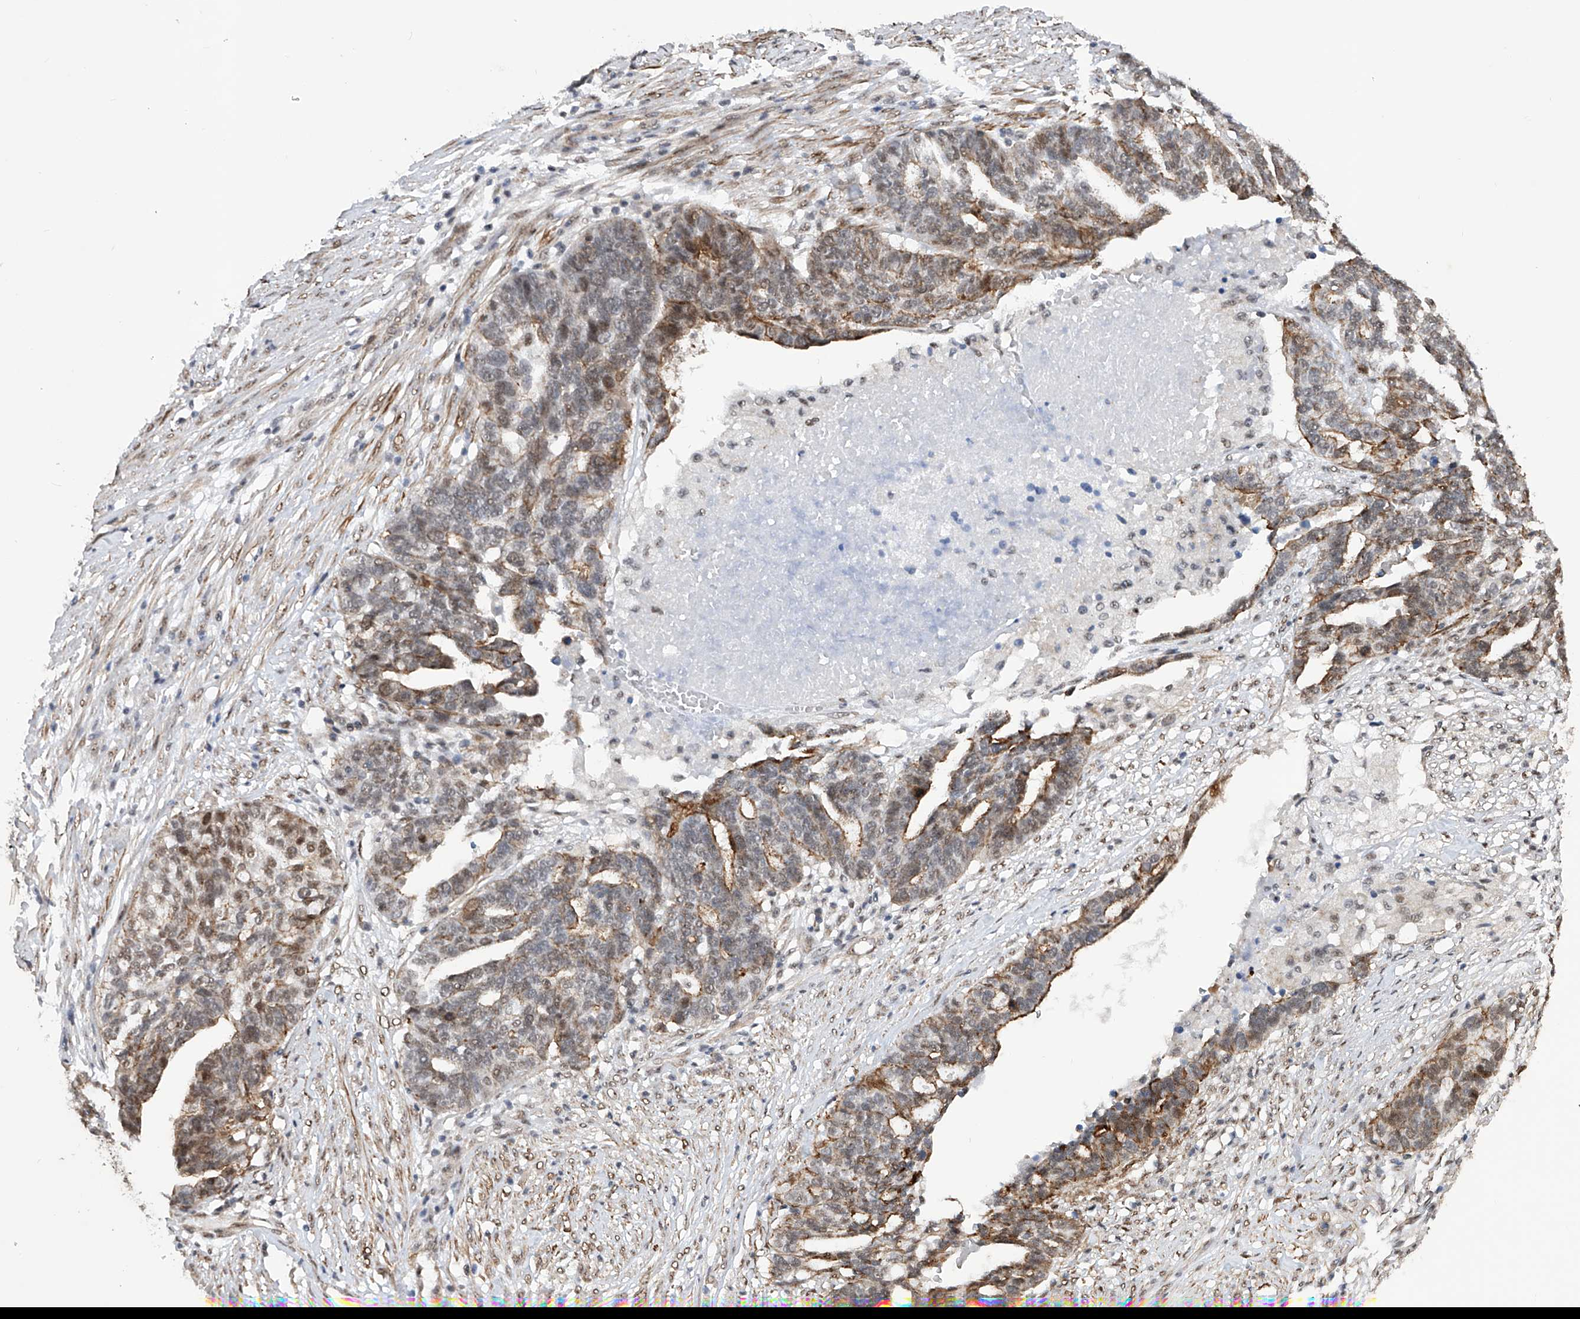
{"staining": {"intensity": "moderate", "quantity": "25%-75%", "location": "cytoplasmic/membranous,nuclear"}, "tissue": "ovarian cancer", "cell_type": "Tumor cells", "image_type": "cancer", "snomed": [{"axis": "morphology", "description": "Cystadenocarcinoma, serous, NOS"}, {"axis": "topography", "description": "Ovary"}], "caption": "Human ovarian cancer (serous cystadenocarcinoma) stained with a brown dye exhibits moderate cytoplasmic/membranous and nuclear positive expression in about 25%-75% of tumor cells.", "gene": "NFATC4", "patient": {"sex": "female", "age": 59}}